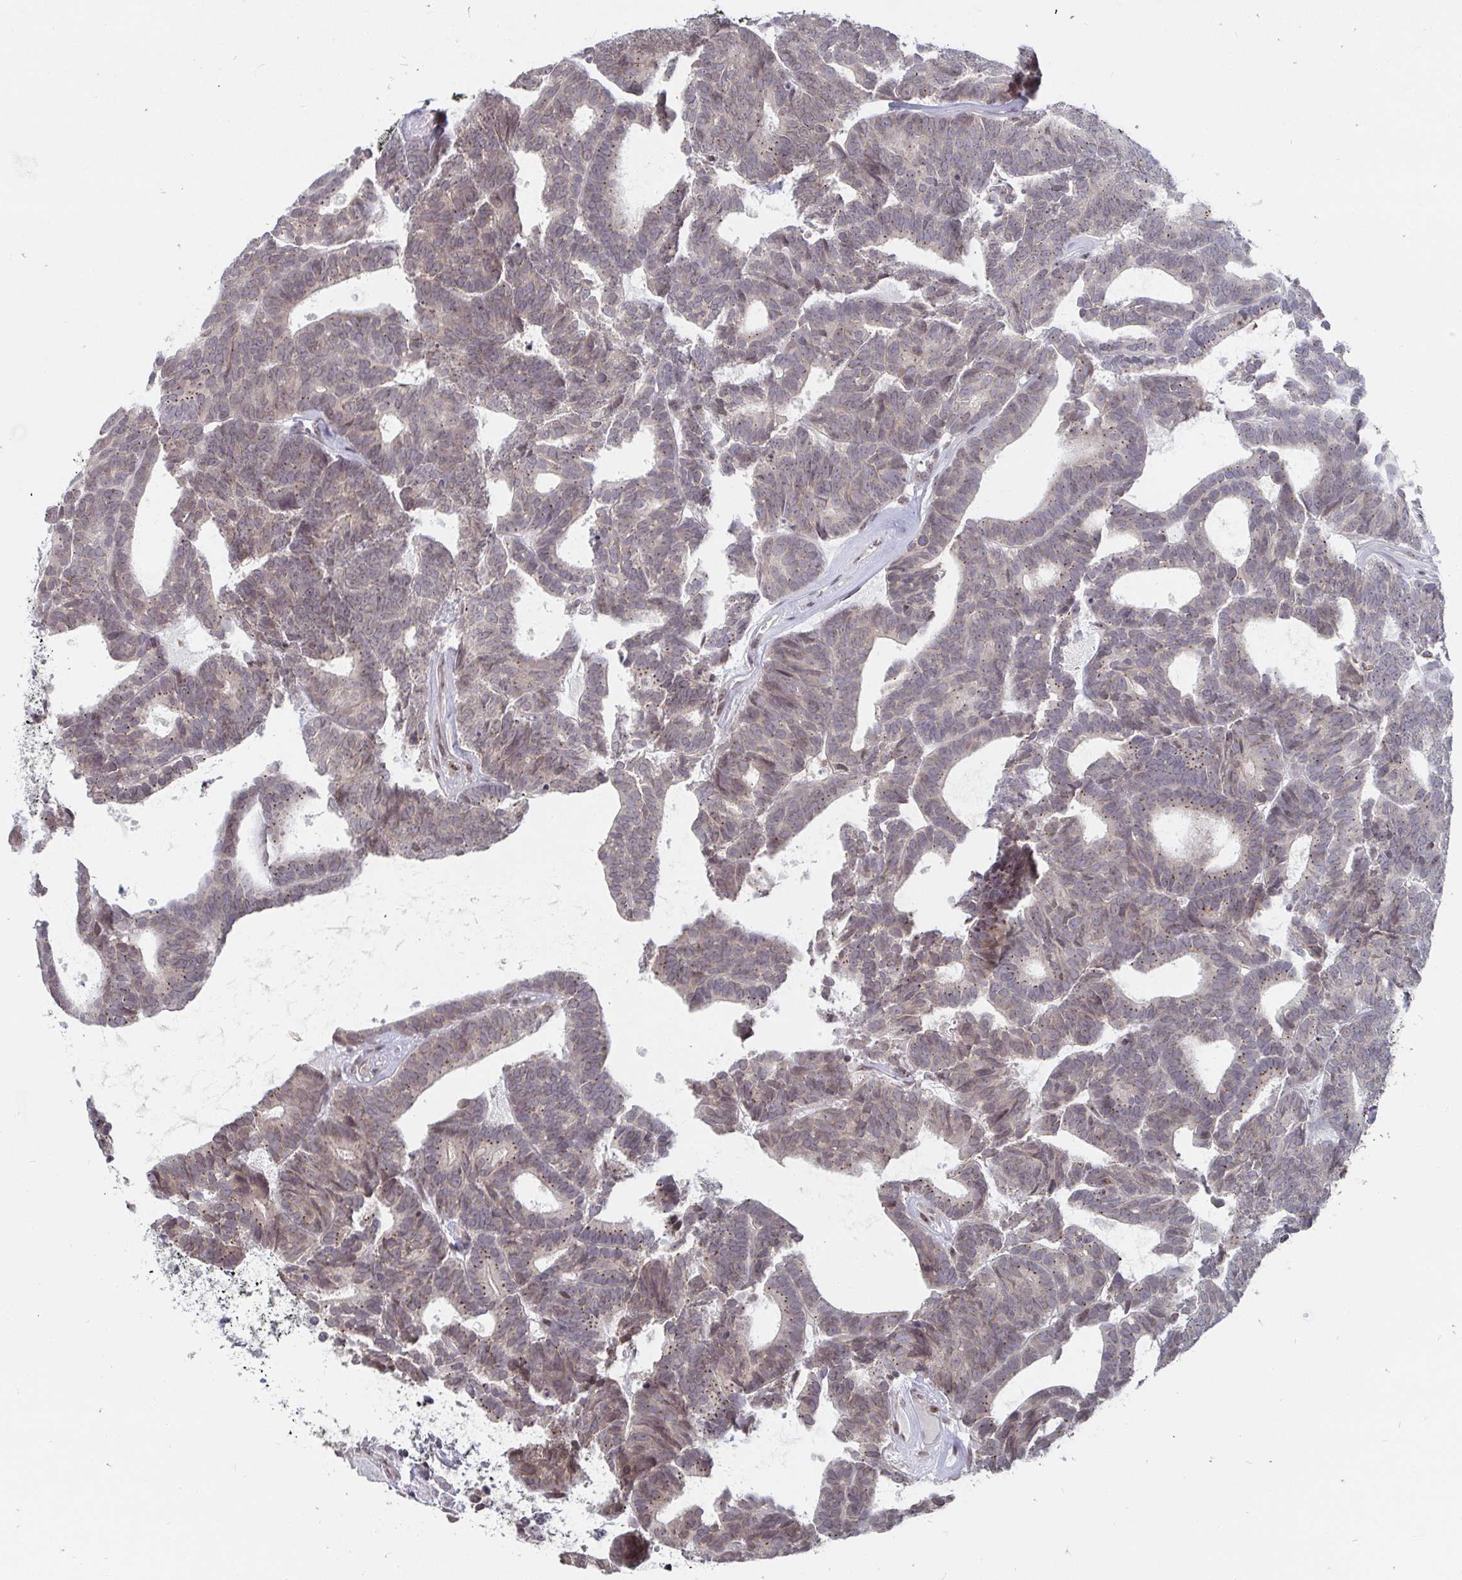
{"staining": {"intensity": "weak", "quantity": ">75%", "location": "cytoplasmic/membranous"}, "tissue": "head and neck cancer", "cell_type": "Tumor cells", "image_type": "cancer", "snomed": [{"axis": "morphology", "description": "Adenocarcinoma, NOS"}, {"axis": "topography", "description": "Head-Neck"}], "caption": "IHC (DAB) staining of human adenocarcinoma (head and neck) exhibits weak cytoplasmic/membranous protein expression in about >75% of tumor cells. The staining was performed using DAB (3,3'-diaminobenzidine), with brown indicating positive protein expression. Nuclei are stained blue with hematoxylin.", "gene": "TRIP12", "patient": {"sex": "female", "age": 81}}